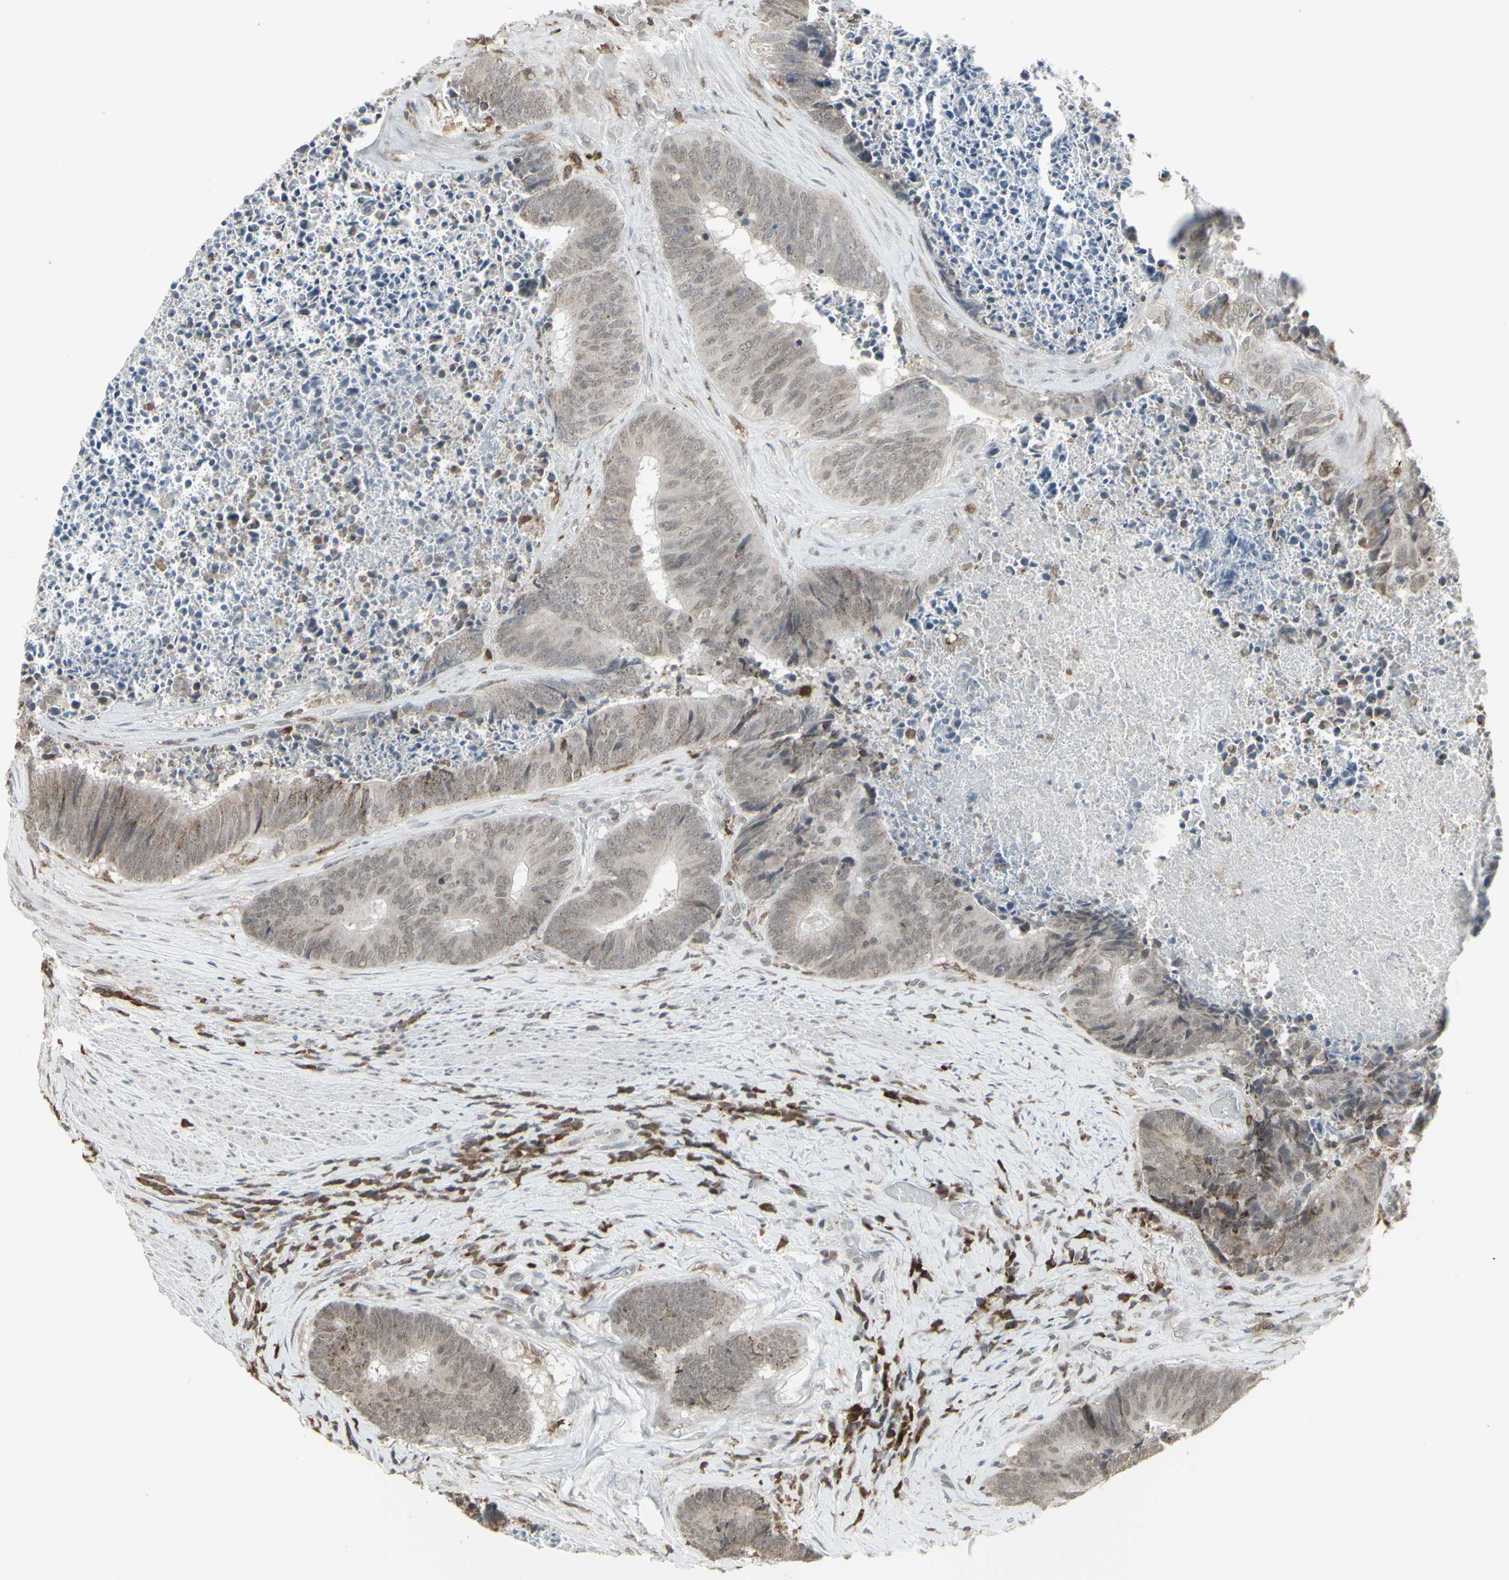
{"staining": {"intensity": "weak", "quantity": ">75%", "location": "cytoplasmic/membranous"}, "tissue": "colorectal cancer", "cell_type": "Tumor cells", "image_type": "cancer", "snomed": [{"axis": "morphology", "description": "Adenocarcinoma, NOS"}, {"axis": "topography", "description": "Rectum"}], "caption": "Colorectal cancer stained with a brown dye displays weak cytoplasmic/membranous positive positivity in about >75% of tumor cells.", "gene": "SAMSN1", "patient": {"sex": "male", "age": 72}}